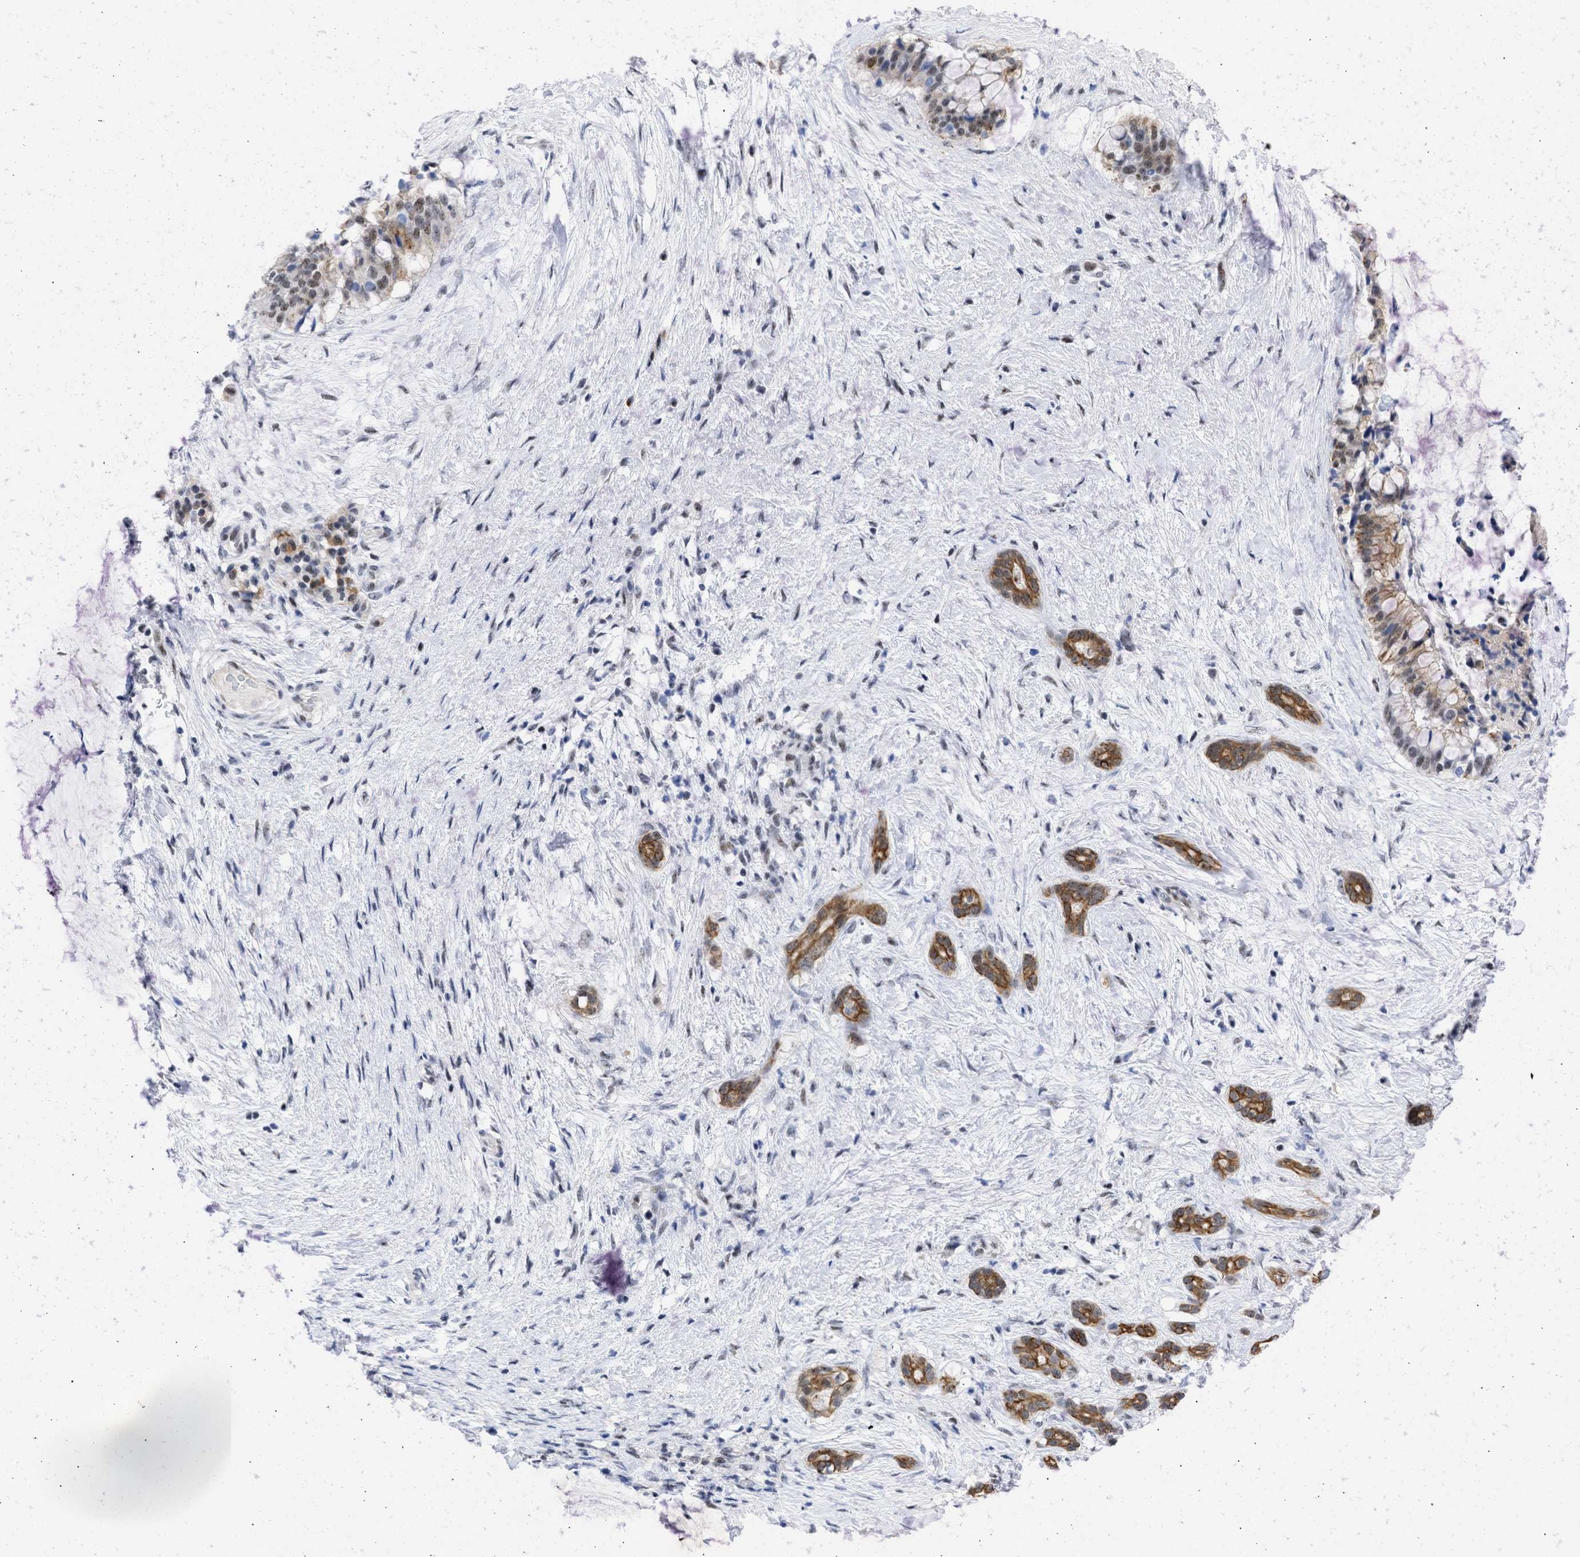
{"staining": {"intensity": "moderate", "quantity": ">75%", "location": "cytoplasmic/membranous,nuclear"}, "tissue": "pancreatic cancer", "cell_type": "Tumor cells", "image_type": "cancer", "snomed": [{"axis": "morphology", "description": "Adenocarcinoma, NOS"}, {"axis": "topography", "description": "Pancreas"}], "caption": "IHC (DAB (3,3'-diaminobenzidine)) staining of human pancreatic cancer demonstrates moderate cytoplasmic/membranous and nuclear protein expression in about >75% of tumor cells.", "gene": "DDX41", "patient": {"sex": "male", "age": 41}}